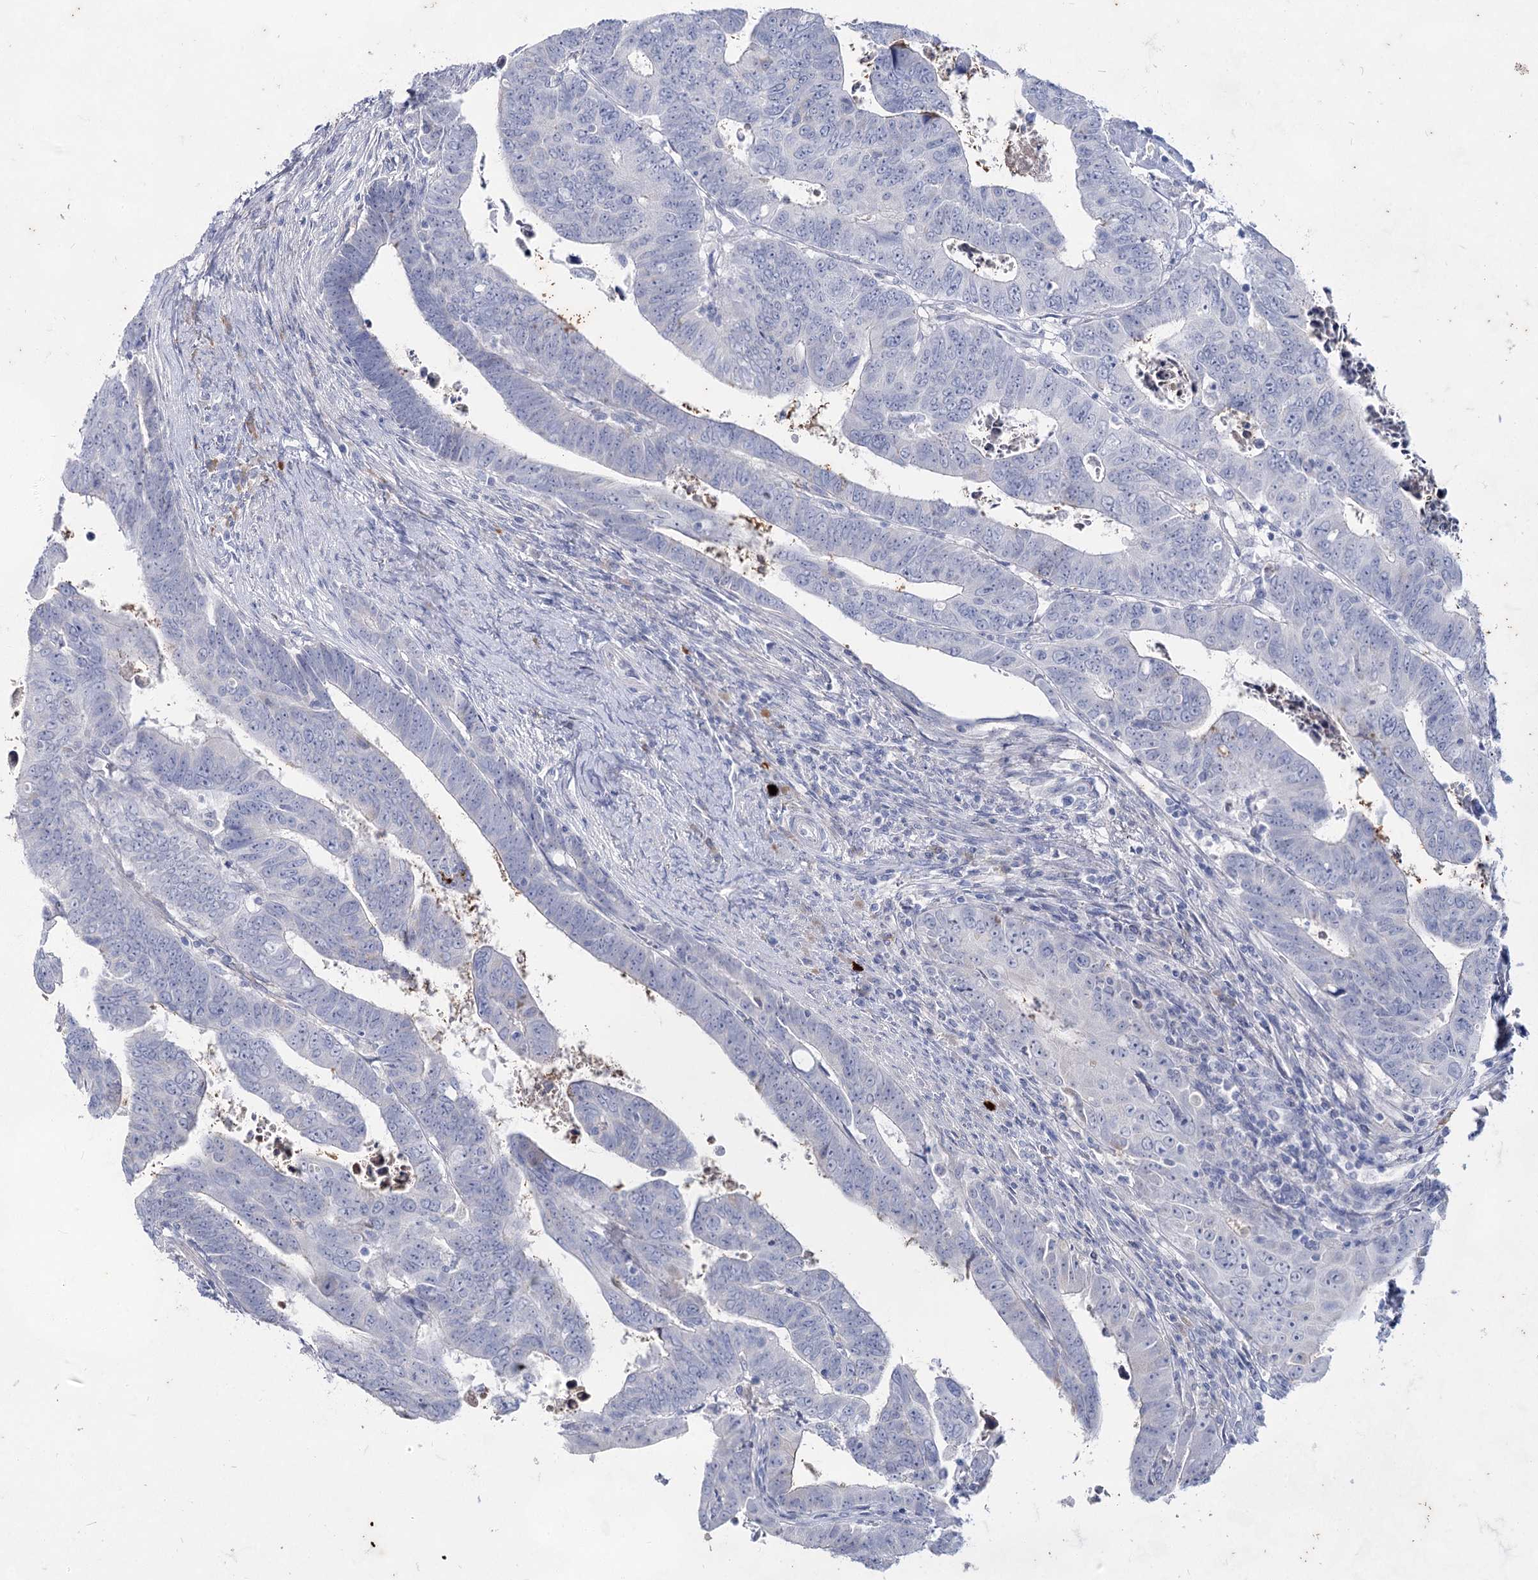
{"staining": {"intensity": "negative", "quantity": "none", "location": "none"}, "tissue": "colorectal cancer", "cell_type": "Tumor cells", "image_type": "cancer", "snomed": [{"axis": "morphology", "description": "Normal tissue, NOS"}, {"axis": "morphology", "description": "Adenocarcinoma, NOS"}, {"axis": "topography", "description": "Rectum"}], "caption": "Tumor cells are negative for protein expression in human colorectal adenocarcinoma. Nuclei are stained in blue.", "gene": "ACRV1", "patient": {"sex": "female", "age": 65}}